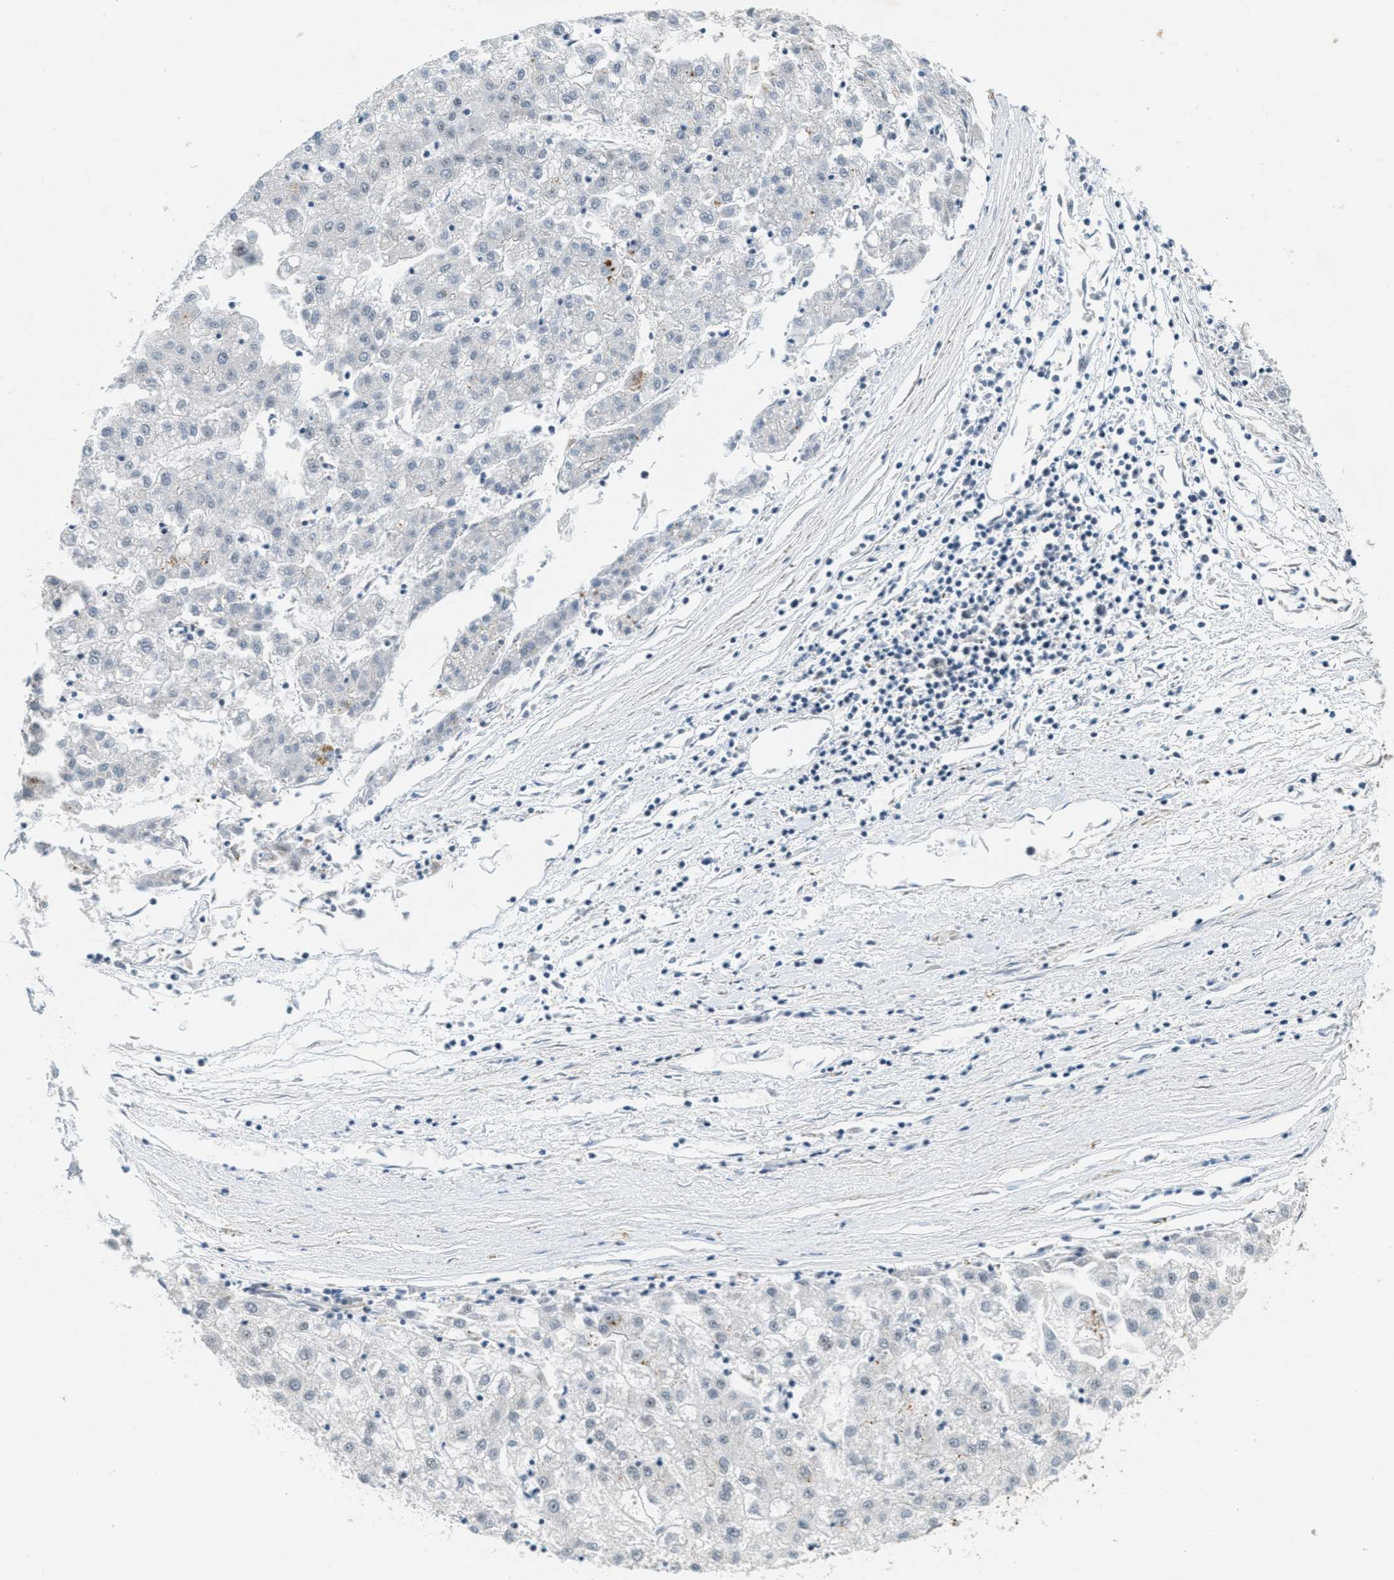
{"staining": {"intensity": "negative", "quantity": "none", "location": "none"}, "tissue": "liver cancer", "cell_type": "Tumor cells", "image_type": "cancer", "snomed": [{"axis": "morphology", "description": "Carcinoma, Hepatocellular, NOS"}, {"axis": "topography", "description": "Liver"}], "caption": "DAB (3,3'-diaminobenzidine) immunohistochemical staining of liver cancer displays no significant expression in tumor cells.", "gene": "DDX47", "patient": {"sex": "male", "age": 72}}